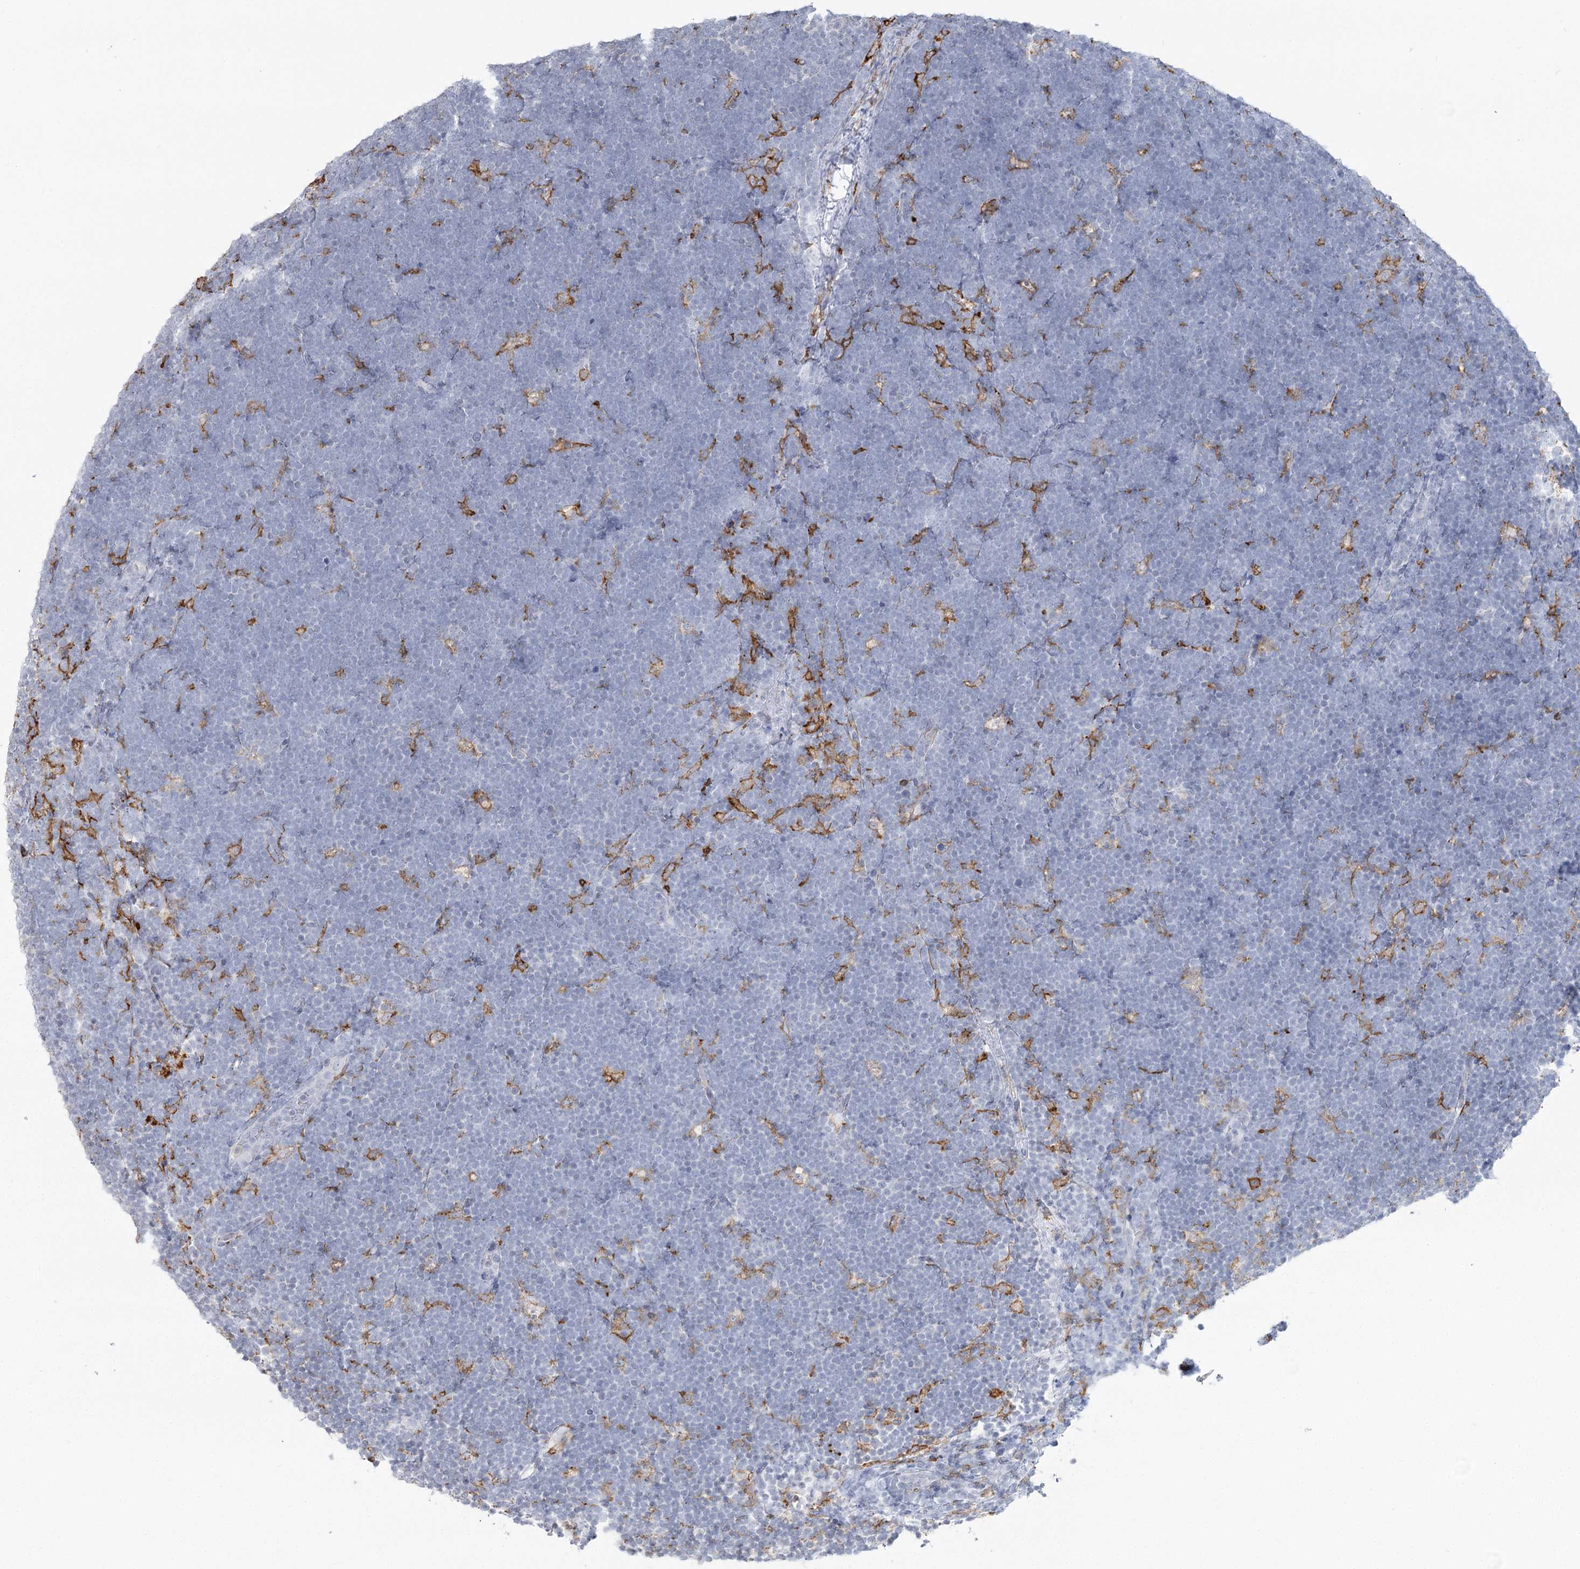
{"staining": {"intensity": "negative", "quantity": "none", "location": "none"}, "tissue": "lymphoma", "cell_type": "Tumor cells", "image_type": "cancer", "snomed": [{"axis": "morphology", "description": "Malignant lymphoma, non-Hodgkin's type, High grade"}, {"axis": "topography", "description": "Lymph node"}], "caption": "Lymphoma was stained to show a protein in brown. There is no significant expression in tumor cells.", "gene": "C11orf1", "patient": {"sex": "male", "age": 13}}